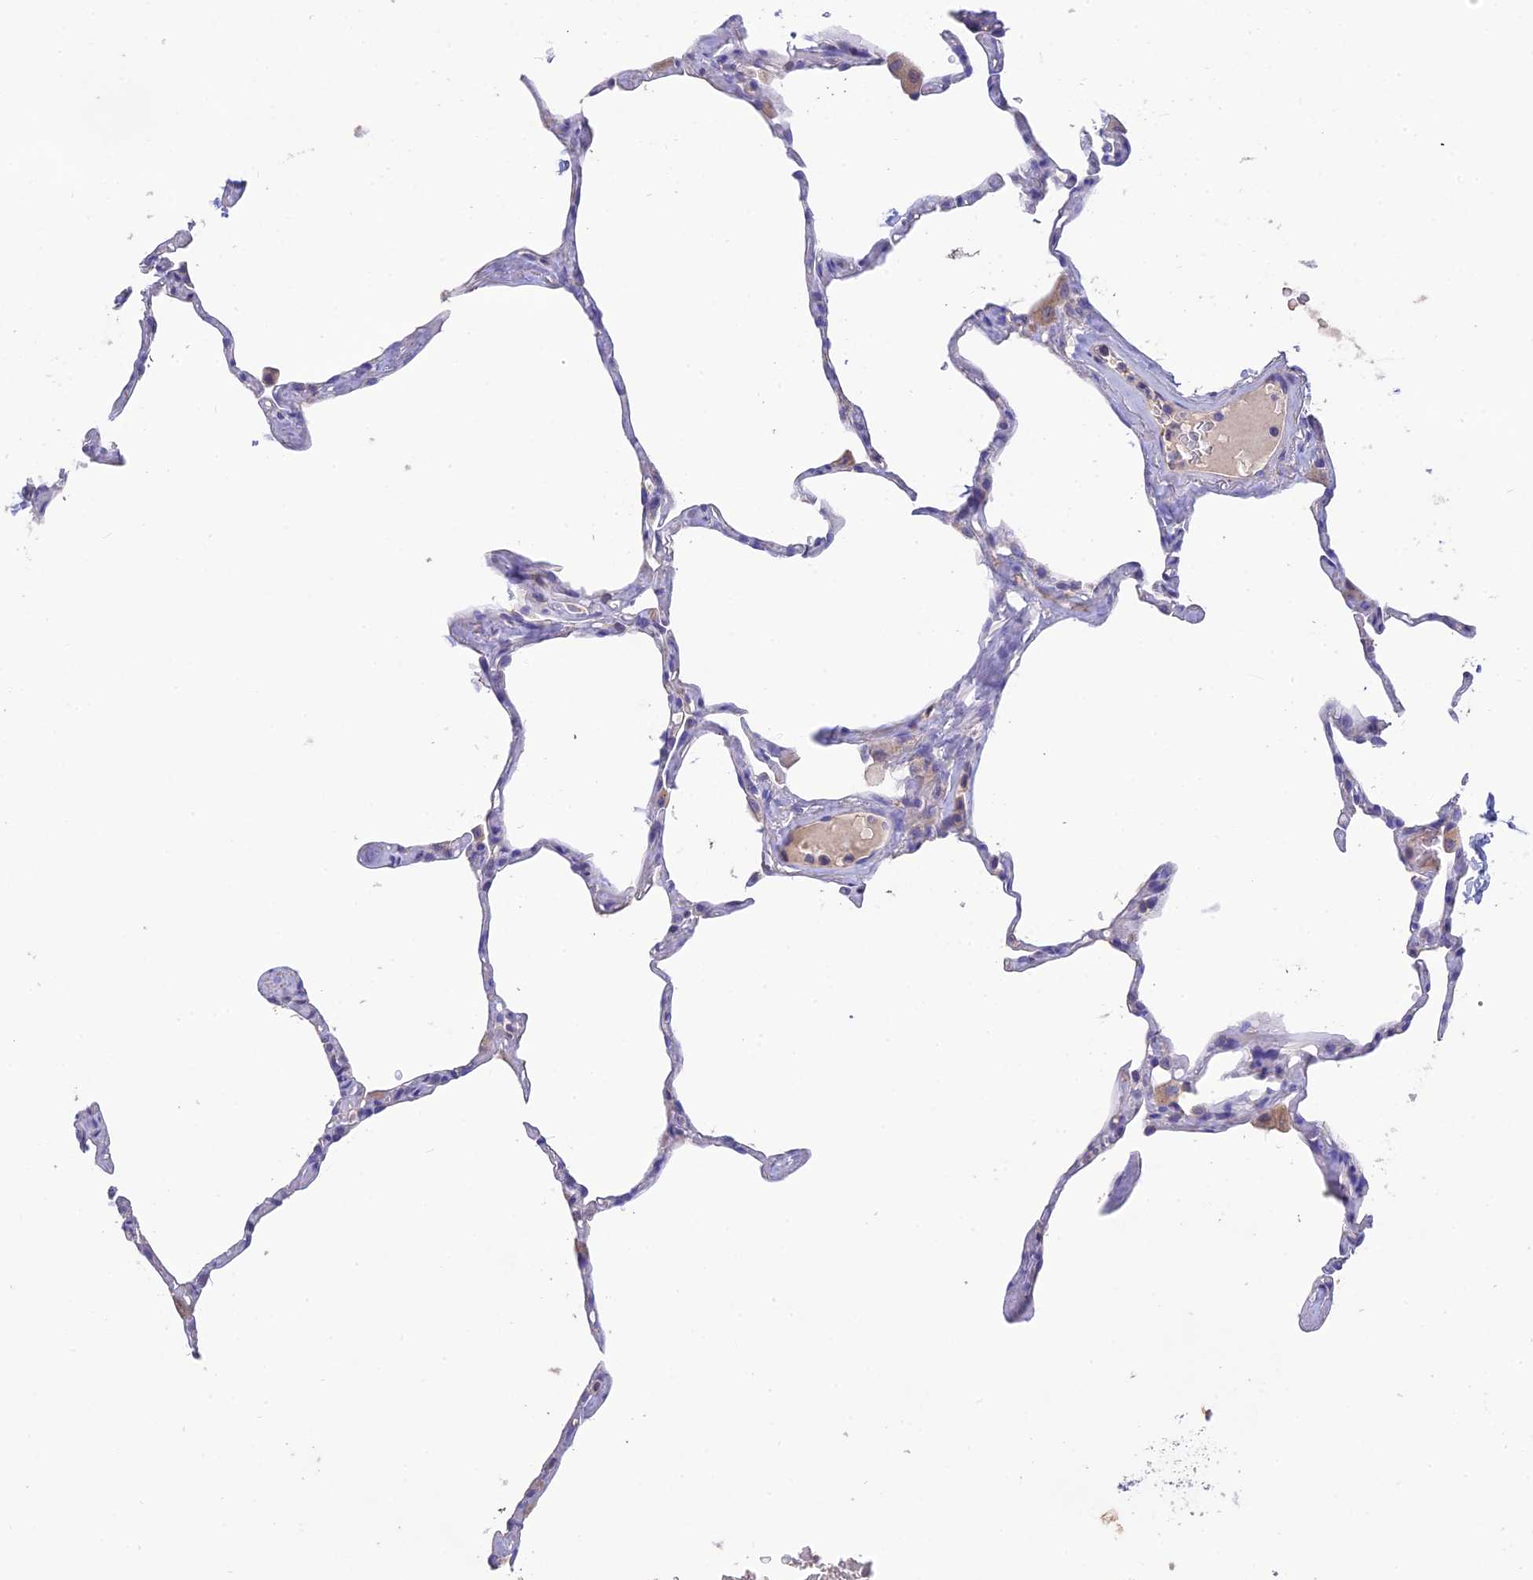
{"staining": {"intensity": "negative", "quantity": "none", "location": "none"}, "tissue": "lung", "cell_type": "Alveolar cells", "image_type": "normal", "snomed": [{"axis": "morphology", "description": "Normal tissue, NOS"}, {"axis": "topography", "description": "Lung"}], "caption": "Immunohistochemistry micrograph of normal lung stained for a protein (brown), which displays no positivity in alveolar cells.", "gene": "HSD17B2", "patient": {"sex": "male", "age": 65}}